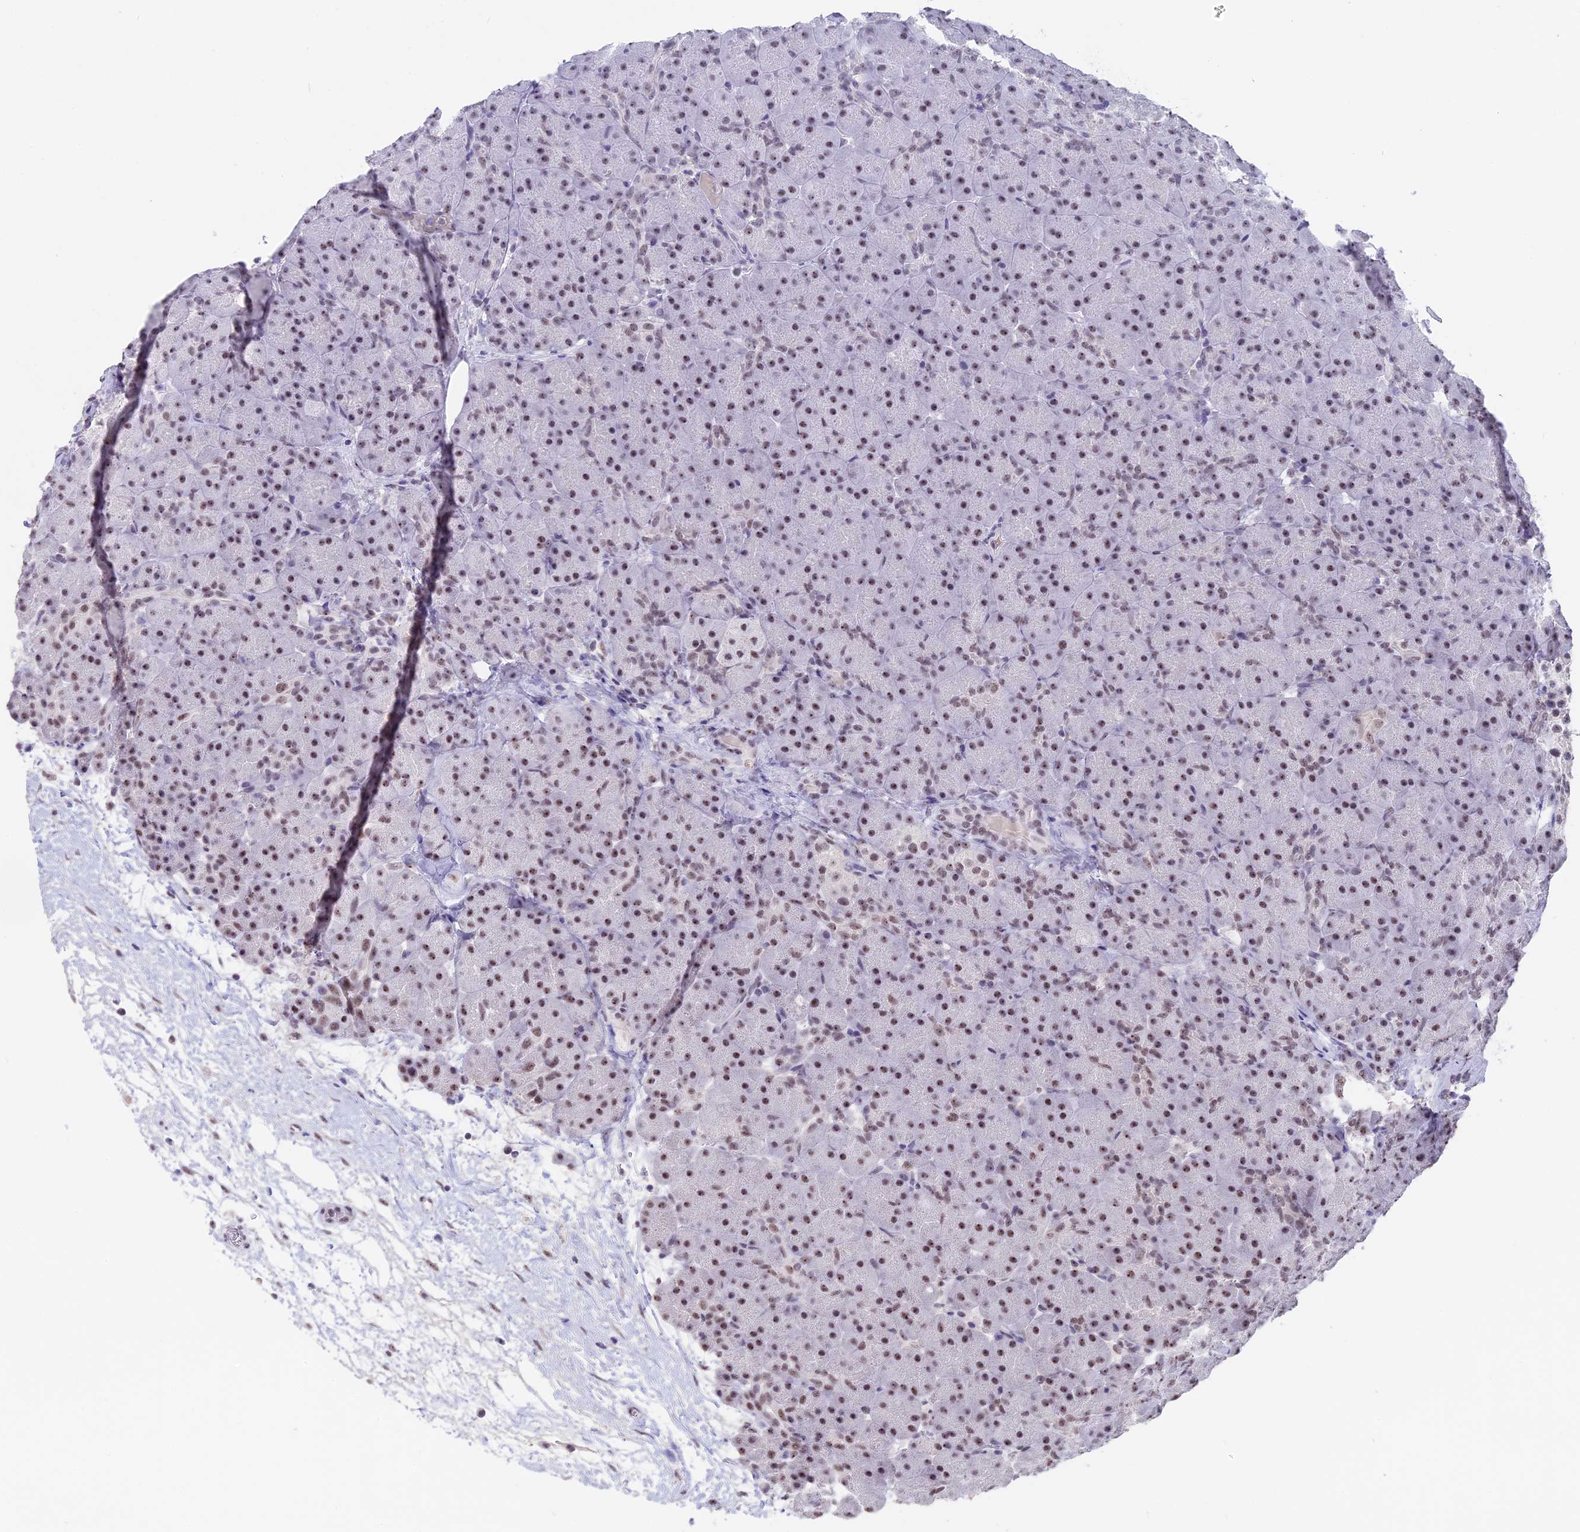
{"staining": {"intensity": "moderate", "quantity": "<25%", "location": "nuclear"}, "tissue": "pancreas", "cell_type": "Exocrine glandular cells", "image_type": "normal", "snomed": [{"axis": "morphology", "description": "Normal tissue, NOS"}, {"axis": "topography", "description": "Pancreas"}], "caption": "Immunohistochemical staining of normal human pancreas exhibits moderate nuclear protein positivity in about <25% of exocrine glandular cells.", "gene": "SETD2", "patient": {"sex": "male", "age": 66}}